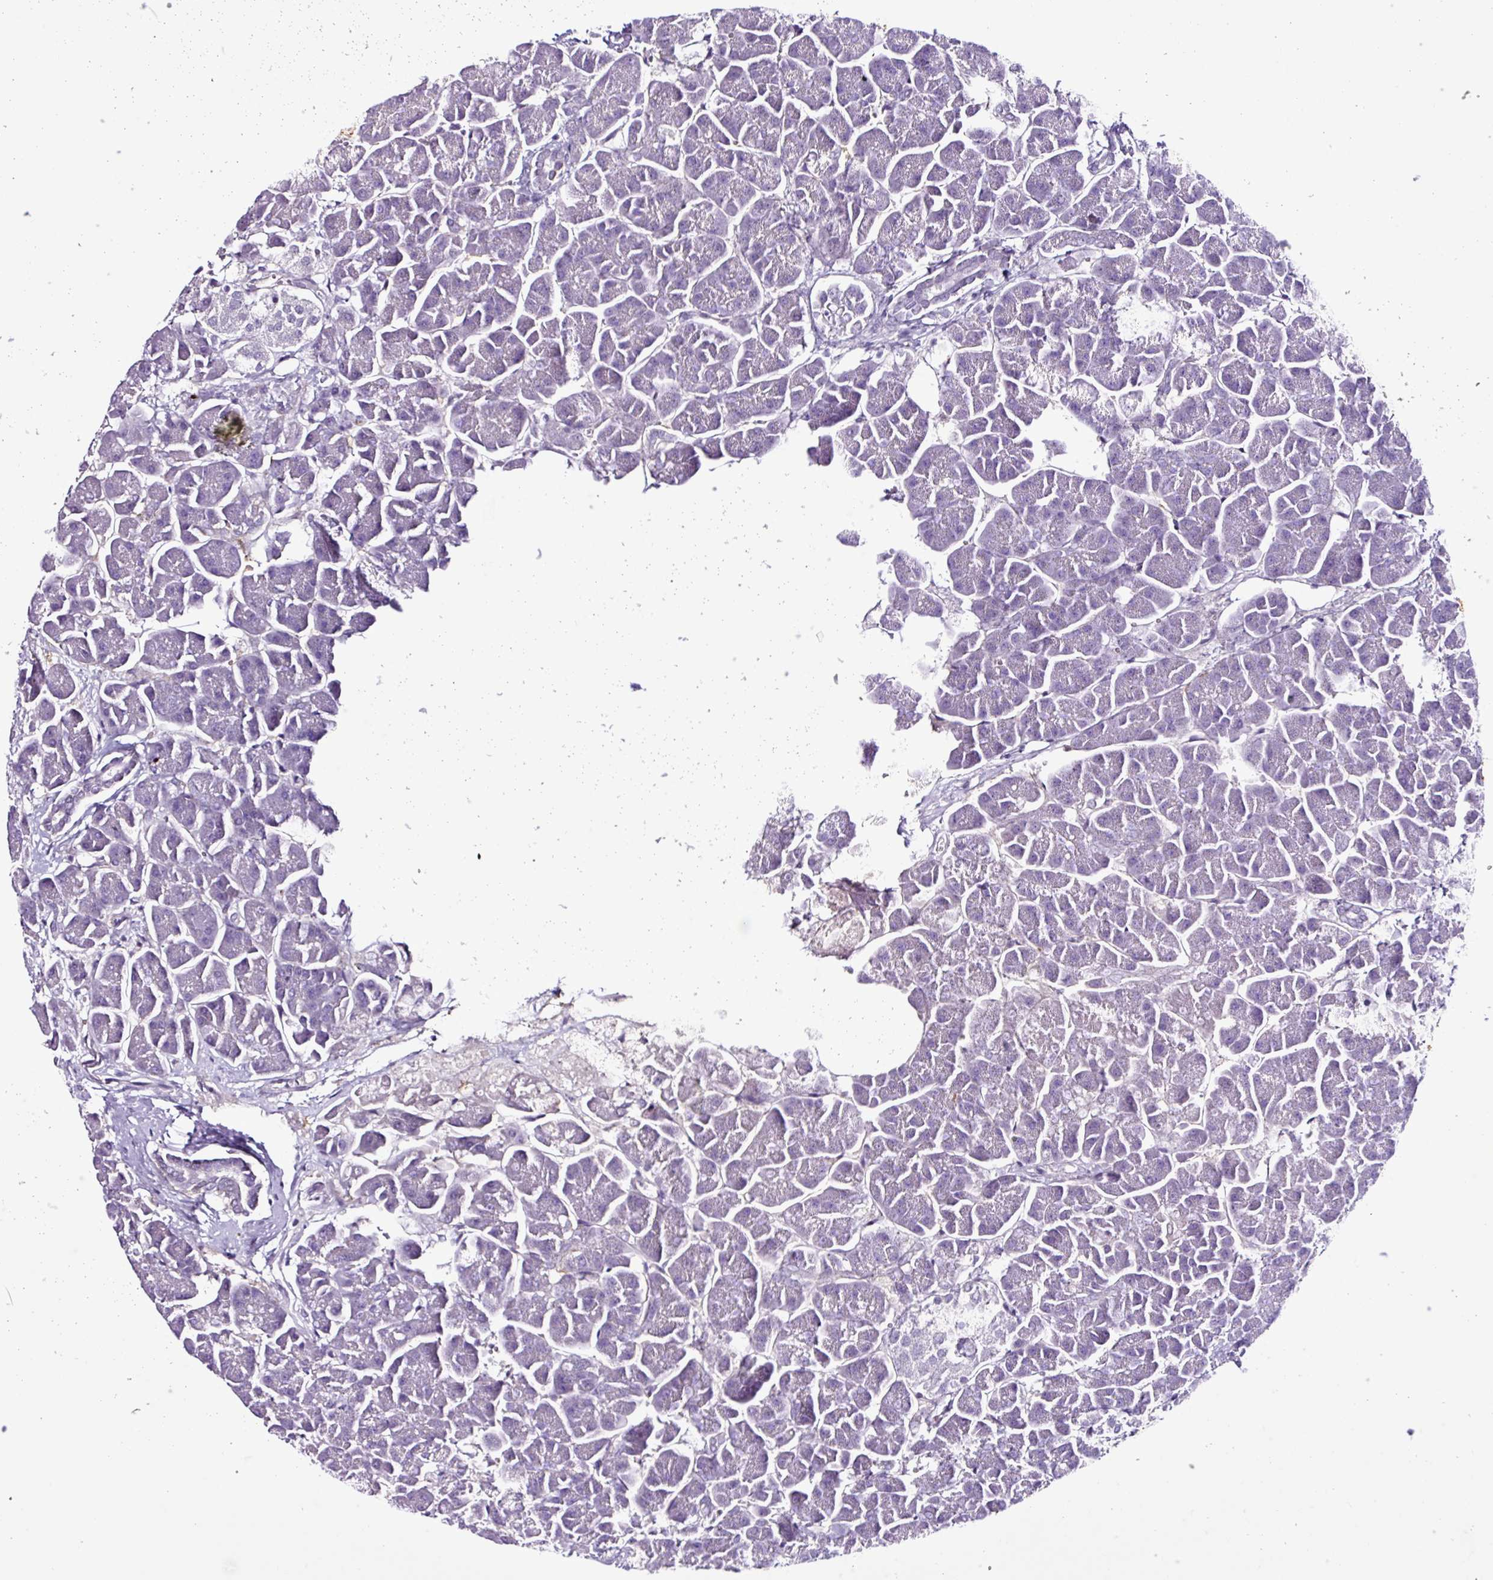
{"staining": {"intensity": "negative", "quantity": "none", "location": "none"}, "tissue": "pancreas", "cell_type": "Exocrine glandular cells", "image_type": "normal", "snomed": [{"axis": "morphology", "description": "Normal tissue, NOS"}, {"axis": "topography", "description": "Pancreas"}, {"axis": "topography", "description": "Peripheral nerve tissue"}], "caption": "Immunohistochemistry of unremarkable pancreas shows no staining in exocrine glandular cells.", "gene": "TMEM178A", "patient": {"sex": "male", "age": 54}}